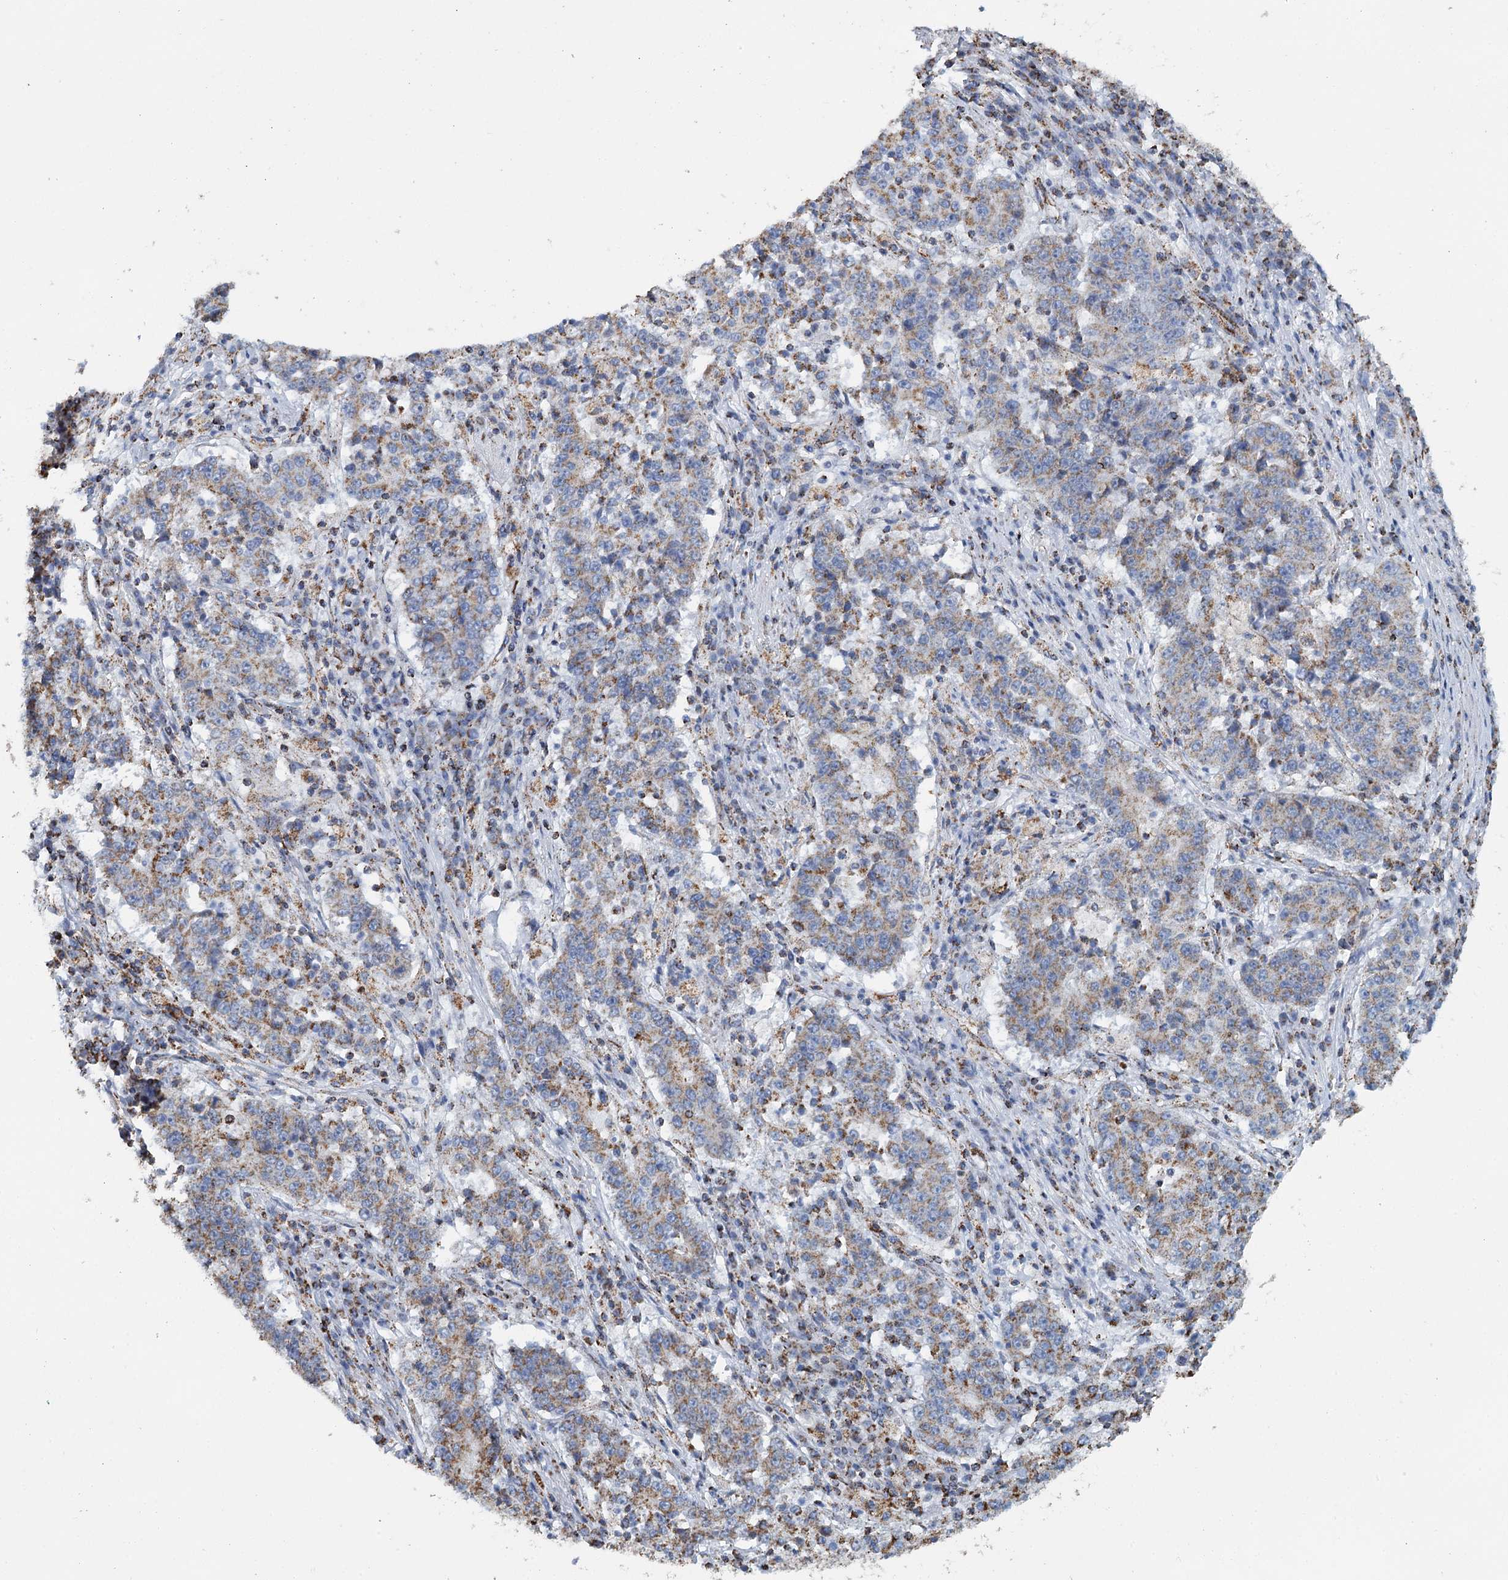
{"staining": {"intensity": "moderate", "quantity": ">75%", "location": "cytoplasmic/membranous"}, "tissue": "stomach cancer", "cell_type": "Tumor cells", "image_type": "cancer", "snomed": [{"axis": "morphology", "description": "Adenocarcinoma, NOS"}, {"axis": "topography", "description": "Stomach"}], "caption": "Approximately >75% of tumor cells in stomach adenocarcinoma exhibit moderate cytoplasmic/membranous protein expression as visualized by brown immunohistochemical staining.", "gene": "MRPL44", "patient": {"sex": "male", "age": 59}}